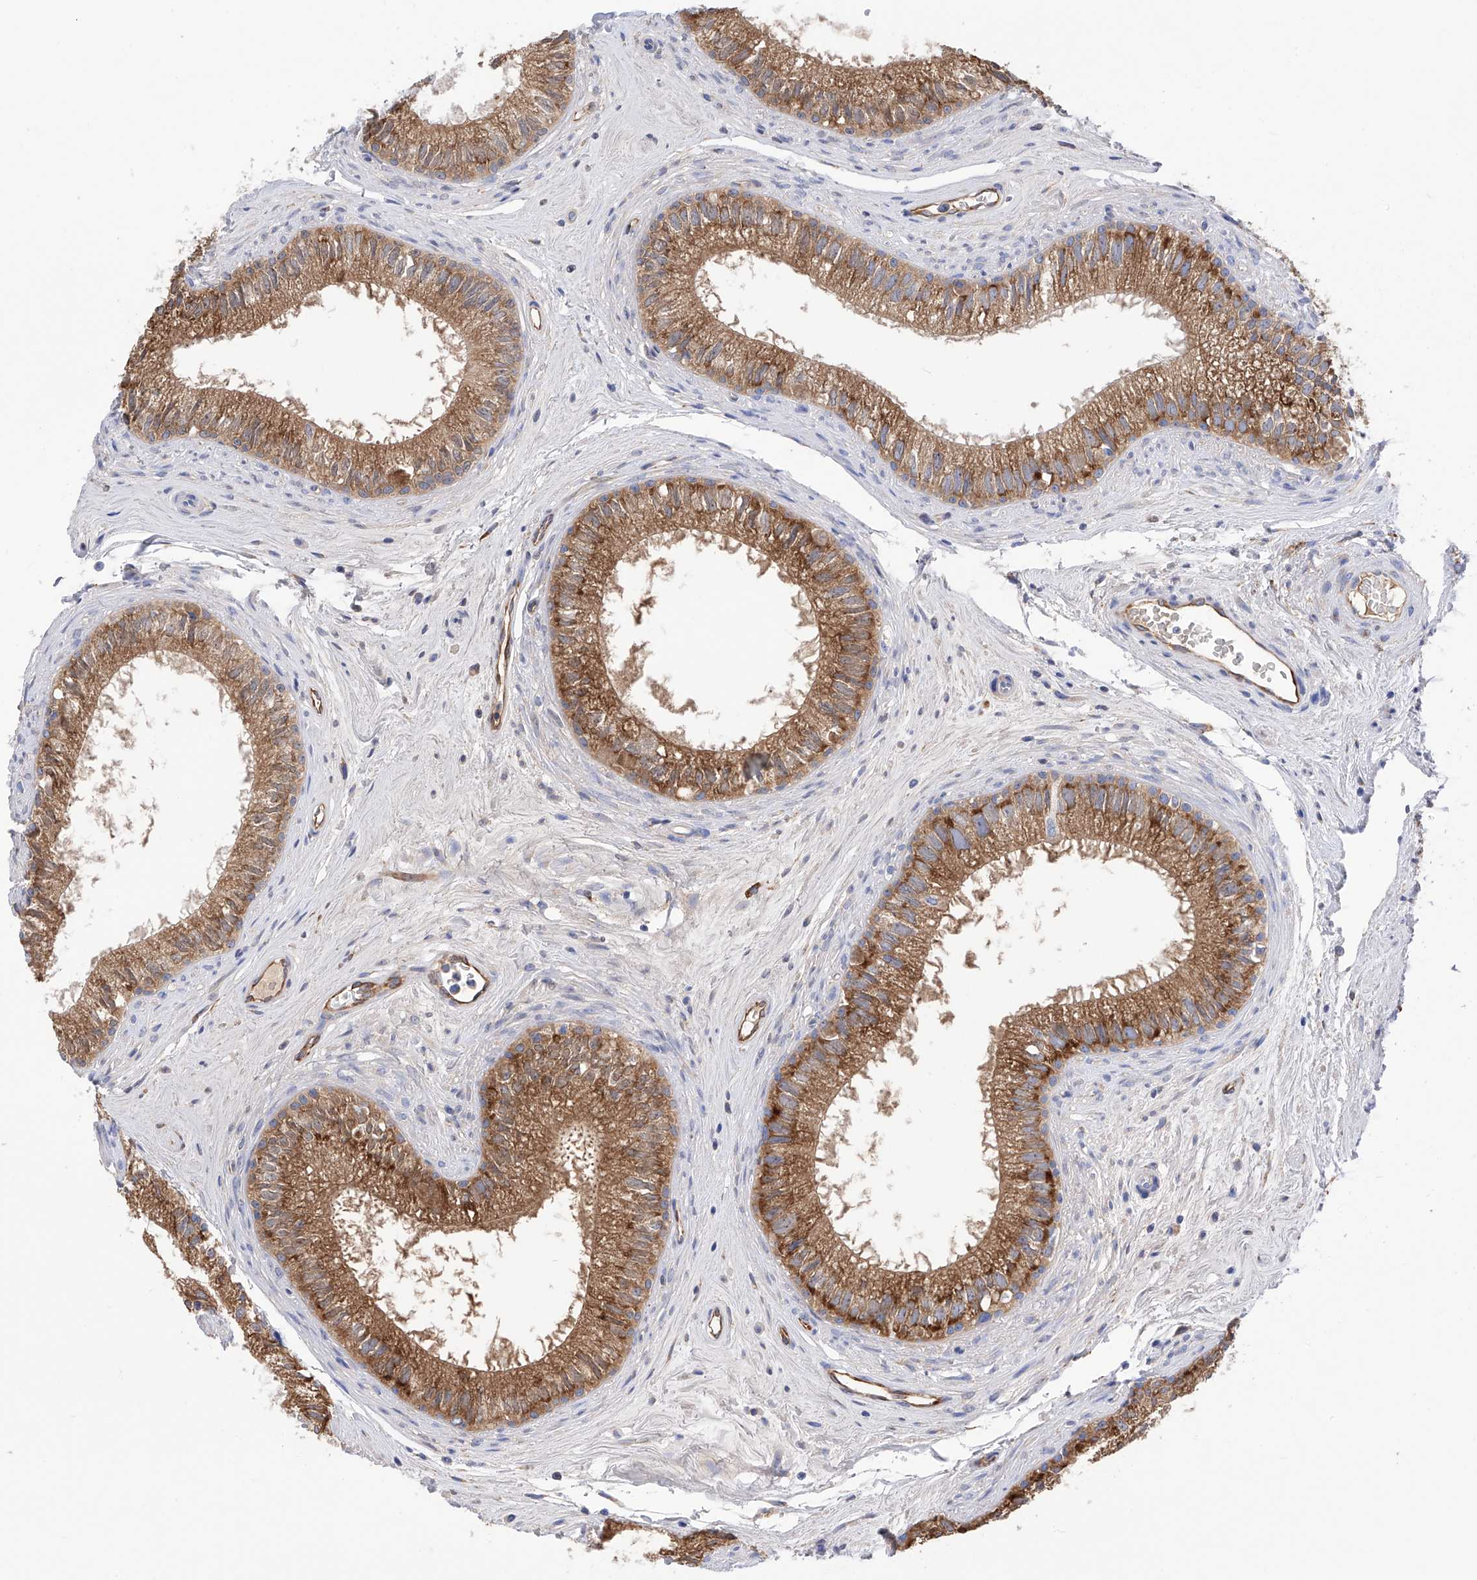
{"staining": {"intensity": "strong", "quantity": ">75%", "location": "cytoplasmic/membranous"}, "tissue": "epididymis", "cell_type": "Glandular cells", "image_type": "normal", "snomed": [{"axis": "morphology", "description": "Normal tissue, NOS"}, {"axis": "topography", "description": "Epididymis"}], "caption": "This histopathology image displays immunohistochemistry staining of benign epididymis, with high strong cytoplasmic/membranous expression in approximately >75% of glandular cells.", "gene": "PDIA5", "patient": {"sex": "male", "age": 71}}